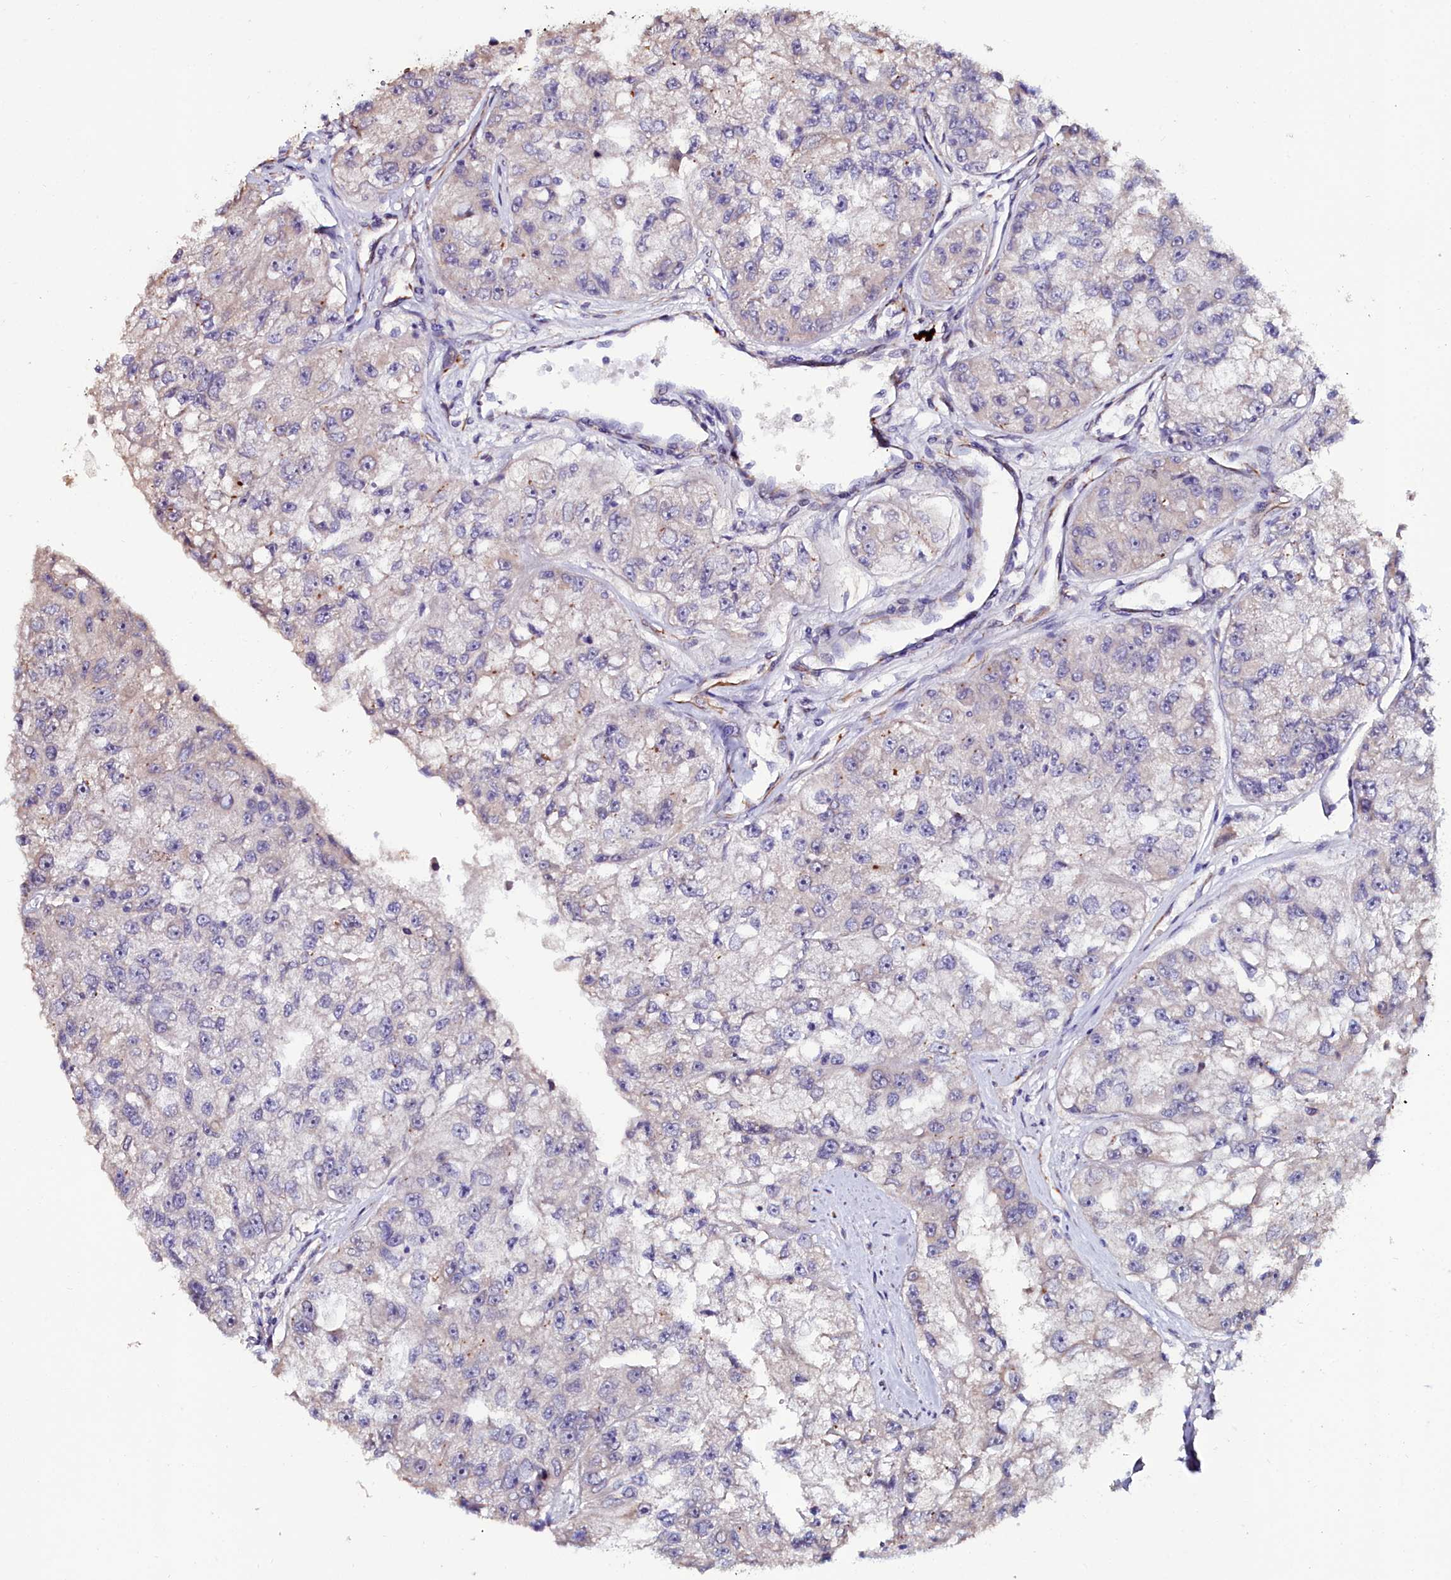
{"staining": {"intensity": "negative", "quantity": "none", "location": "none"}, "tissue": "renal cancer", "cell_type": "Tumor cells", "image_type": "cancer", "snomed": [{"axis": "morphology", "description": "Adenocarcinoma, NOS"}, {"axis": "topography", "description": "Kidney"}], "caption": "Protein analysis of renal adenocarcinoma demonstrates no significant positivity in tumor cells. (DAB (3,3'-diaminobenzidine) immunohistochemistry (IHC) visualized using brightfield microscopy, high magnification).", "gene": "C4orf19", "patient": {"sex": "male", "age": 63}}